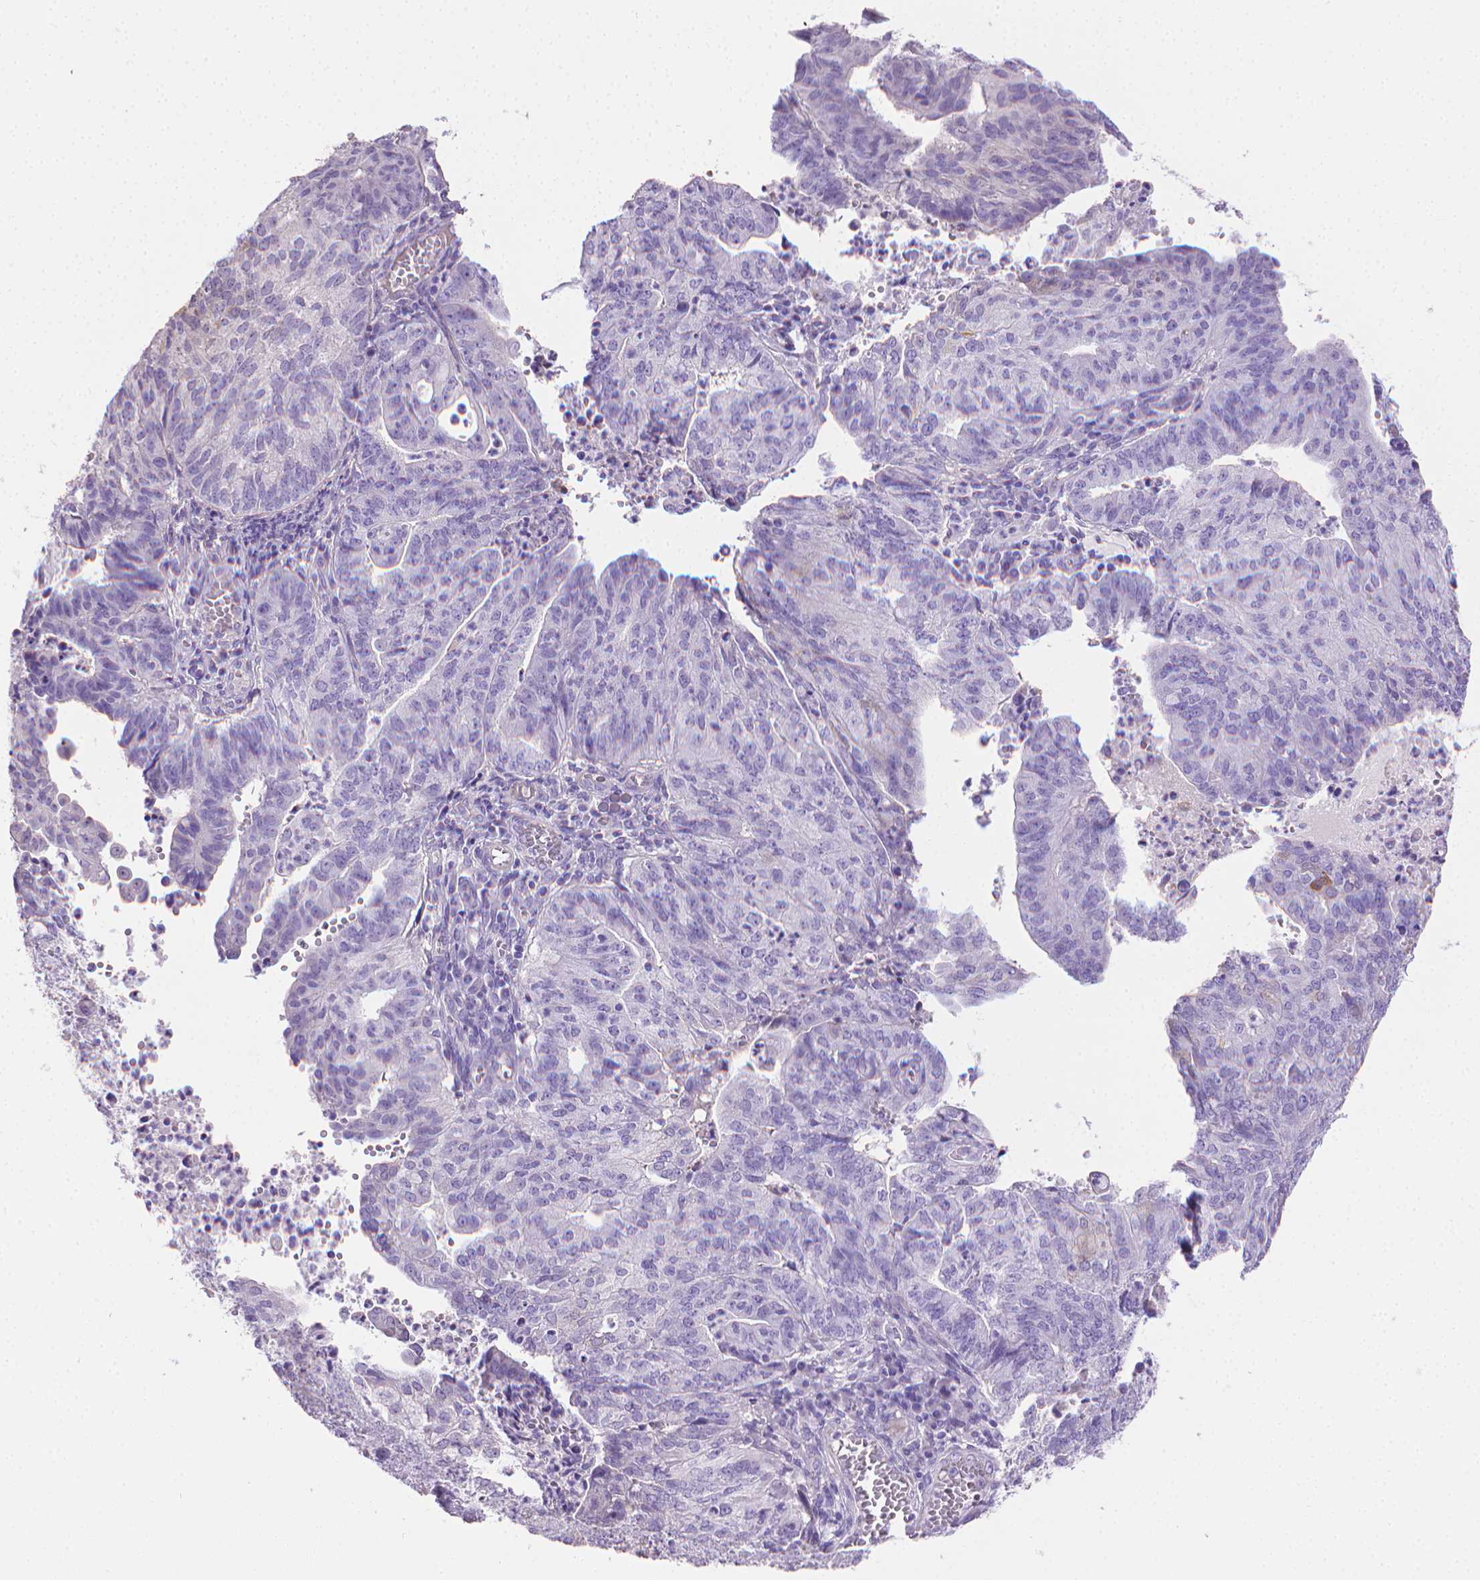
{"staining": {"intensity": "negative", "quantity": "none", "location": "none"}, "tissue": "endometrial cancer", "cell_type": "Tumor cells", "image_type": "cancer", "snomed": [{"axis": "morphology", "description": "Adenocarcinoma, NOS"}, {"axis": "topography", "description": "Endometrium"}], "caption": "DAB (3,3'-diaminobenzidine) immunohistochemical staining of human endometrial adenocarcinoma shows no significant positivity in tumor cells. Nuclei are stained in blue.", "gene": "PNMA2", "patient": {"sex": "female", "age": 82}}